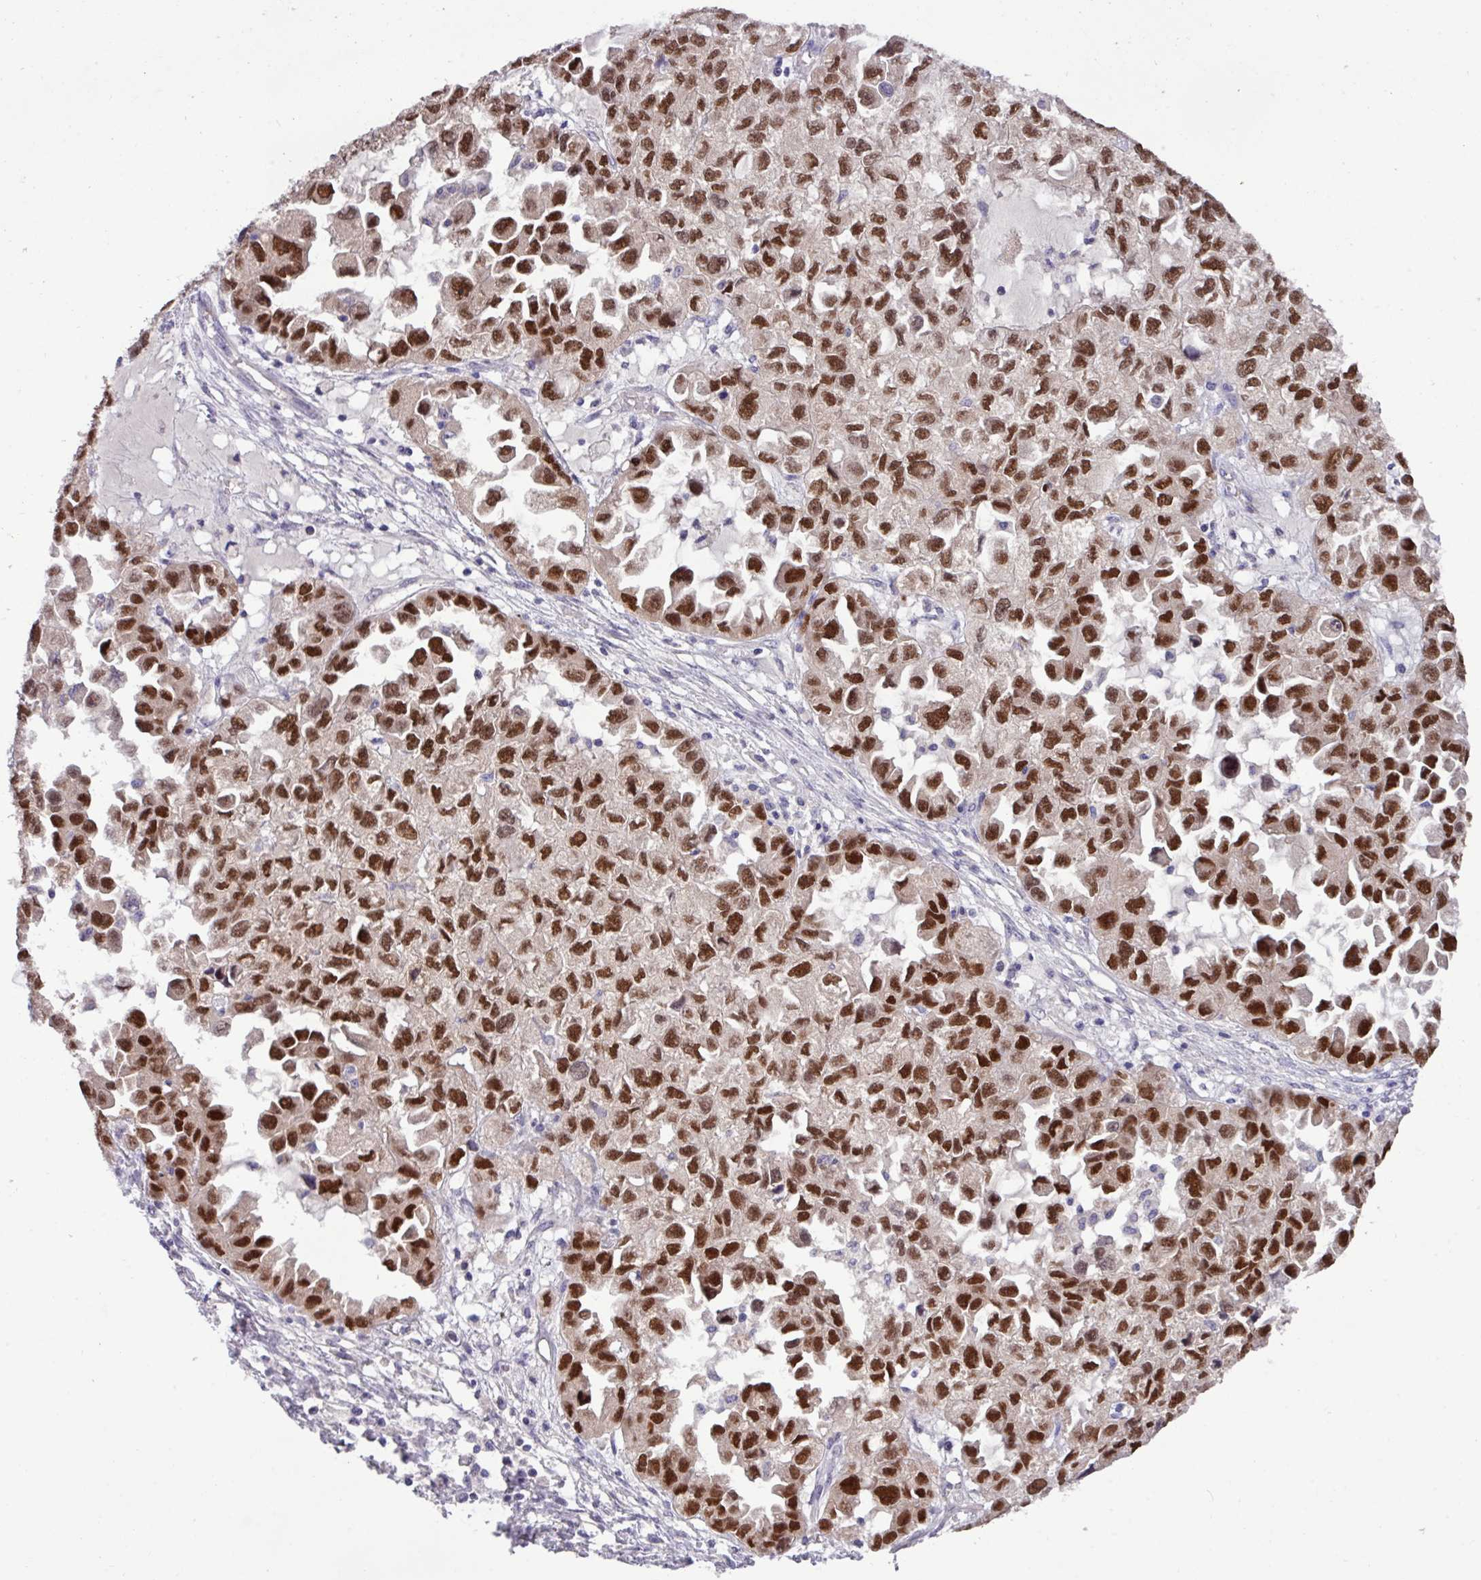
{"staining": {"intensity": "strong", "quantity": ">75%", "location": "nuclear"}, "tissue": "ovarian cancer", "cell_type": "Tumor cells", "image_type": "cancer", "snomed": [{"axis": "morphology", "description": "Cystadenocarcinoma, serous, NOS"}, {"axis": "topography", "description": "Ovary"}], "caption": "Tumor cells exhibit high levels of strong nuclear expression in approximately >75% of cells in ovarian serous cystadenocarcinoma. (IHC, brightfield microscopy, high magnification).", "gene": "PAX8", "patient": {"sex": "female", "age": 84}}